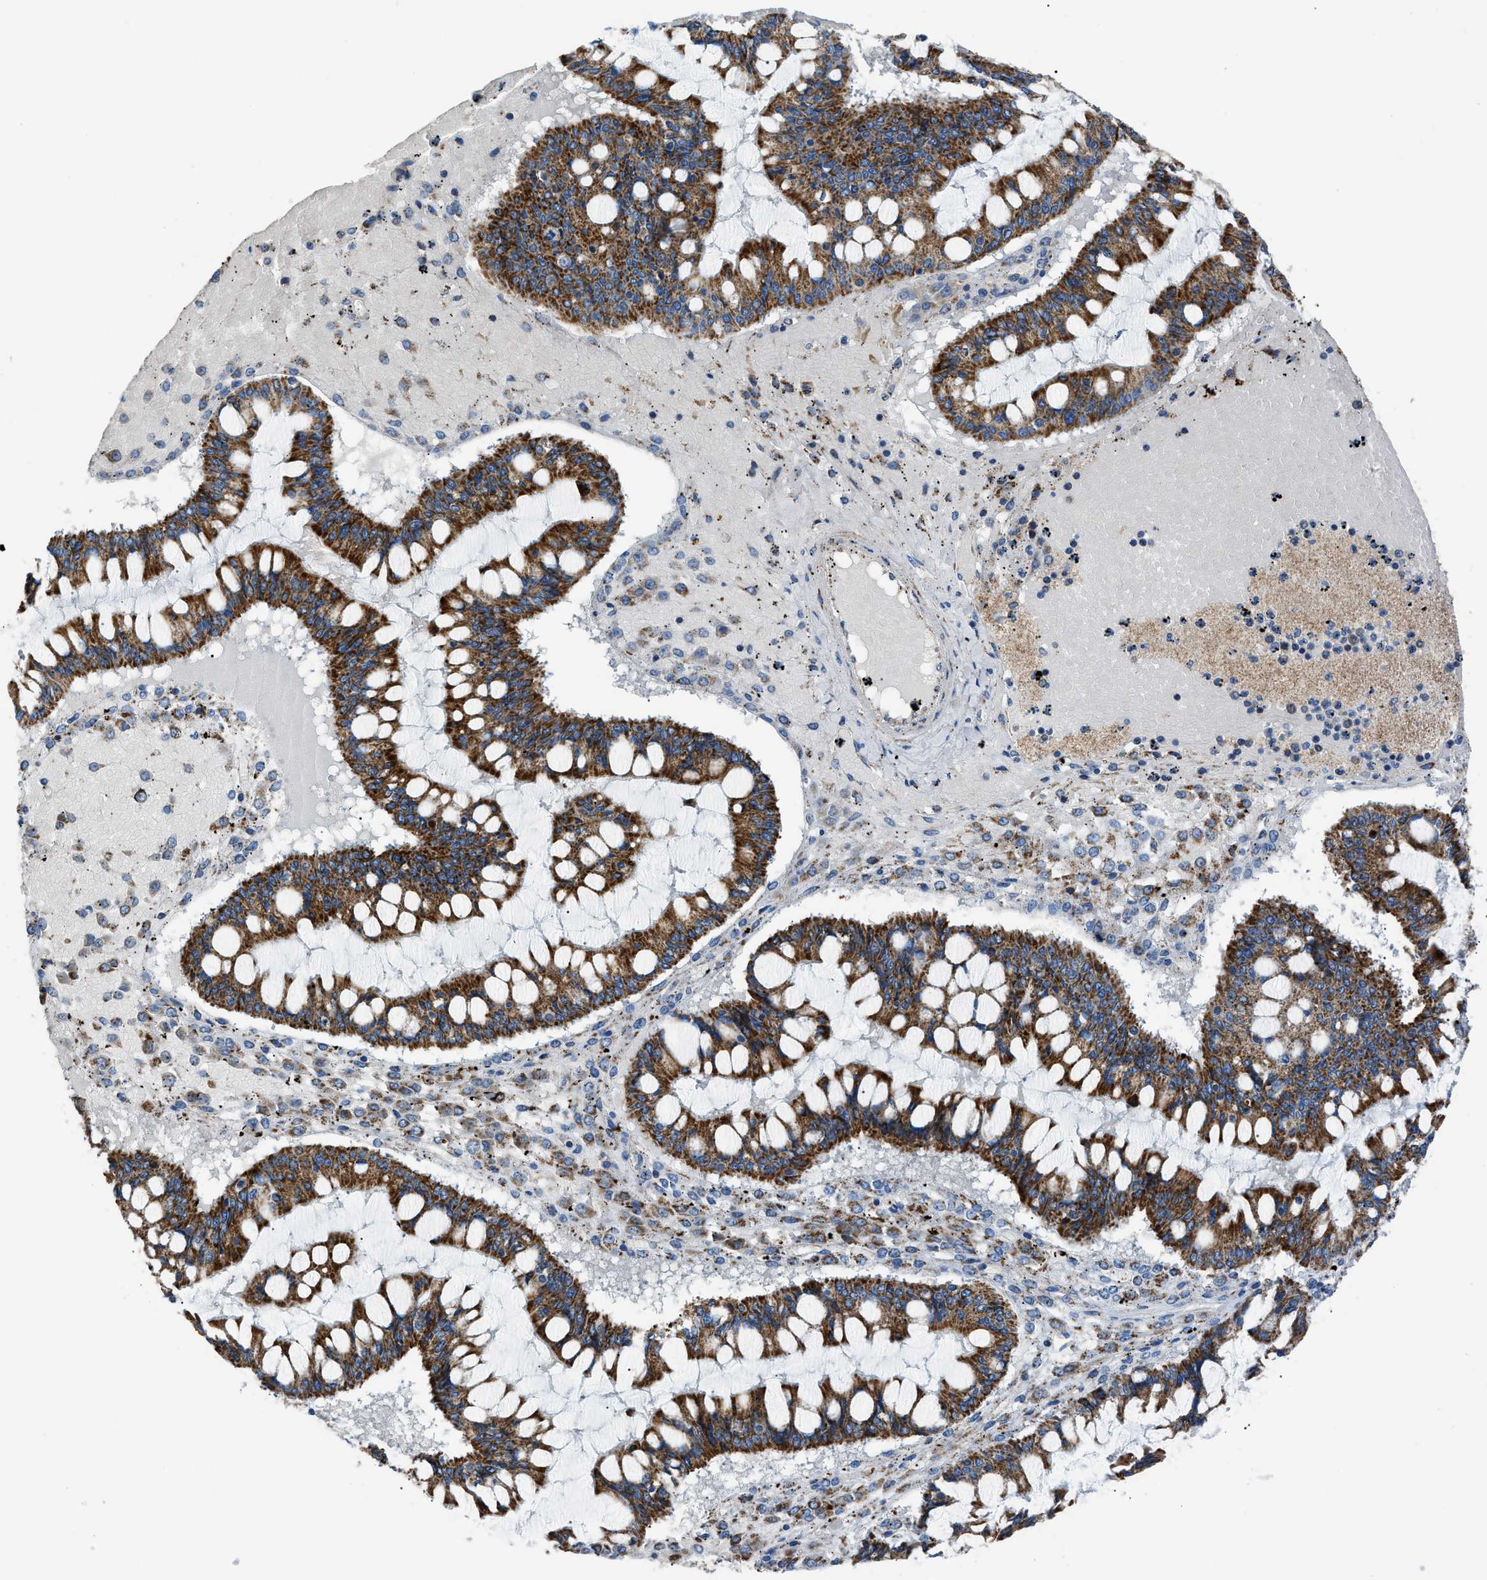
{"staining": {"intensity": "strong", "quantity": ">75%", "location": "cytoplasmic/membranous"}, "tissue": "ovarian cancer", "cell_type": "Tumor cells", "image_type": "cancer", "snomed": [{"axis": "morphology", "description": "Cystadenocarcinoma, mucinous, NOS"}, {"axis": "topography", "description": "Ovary"}], "caption": "Immunohistochemistry of human ovarian cancer (mucinous cystadenocarcinoma) demonstrates high levels of strong cytoplasmic/membranous staining in about >75% of tumor cells. (Brightfield microscopy of DAB IHC at high magnification).", "gene": "PHB2", "patient": {"sex": "female", "age": 73}}